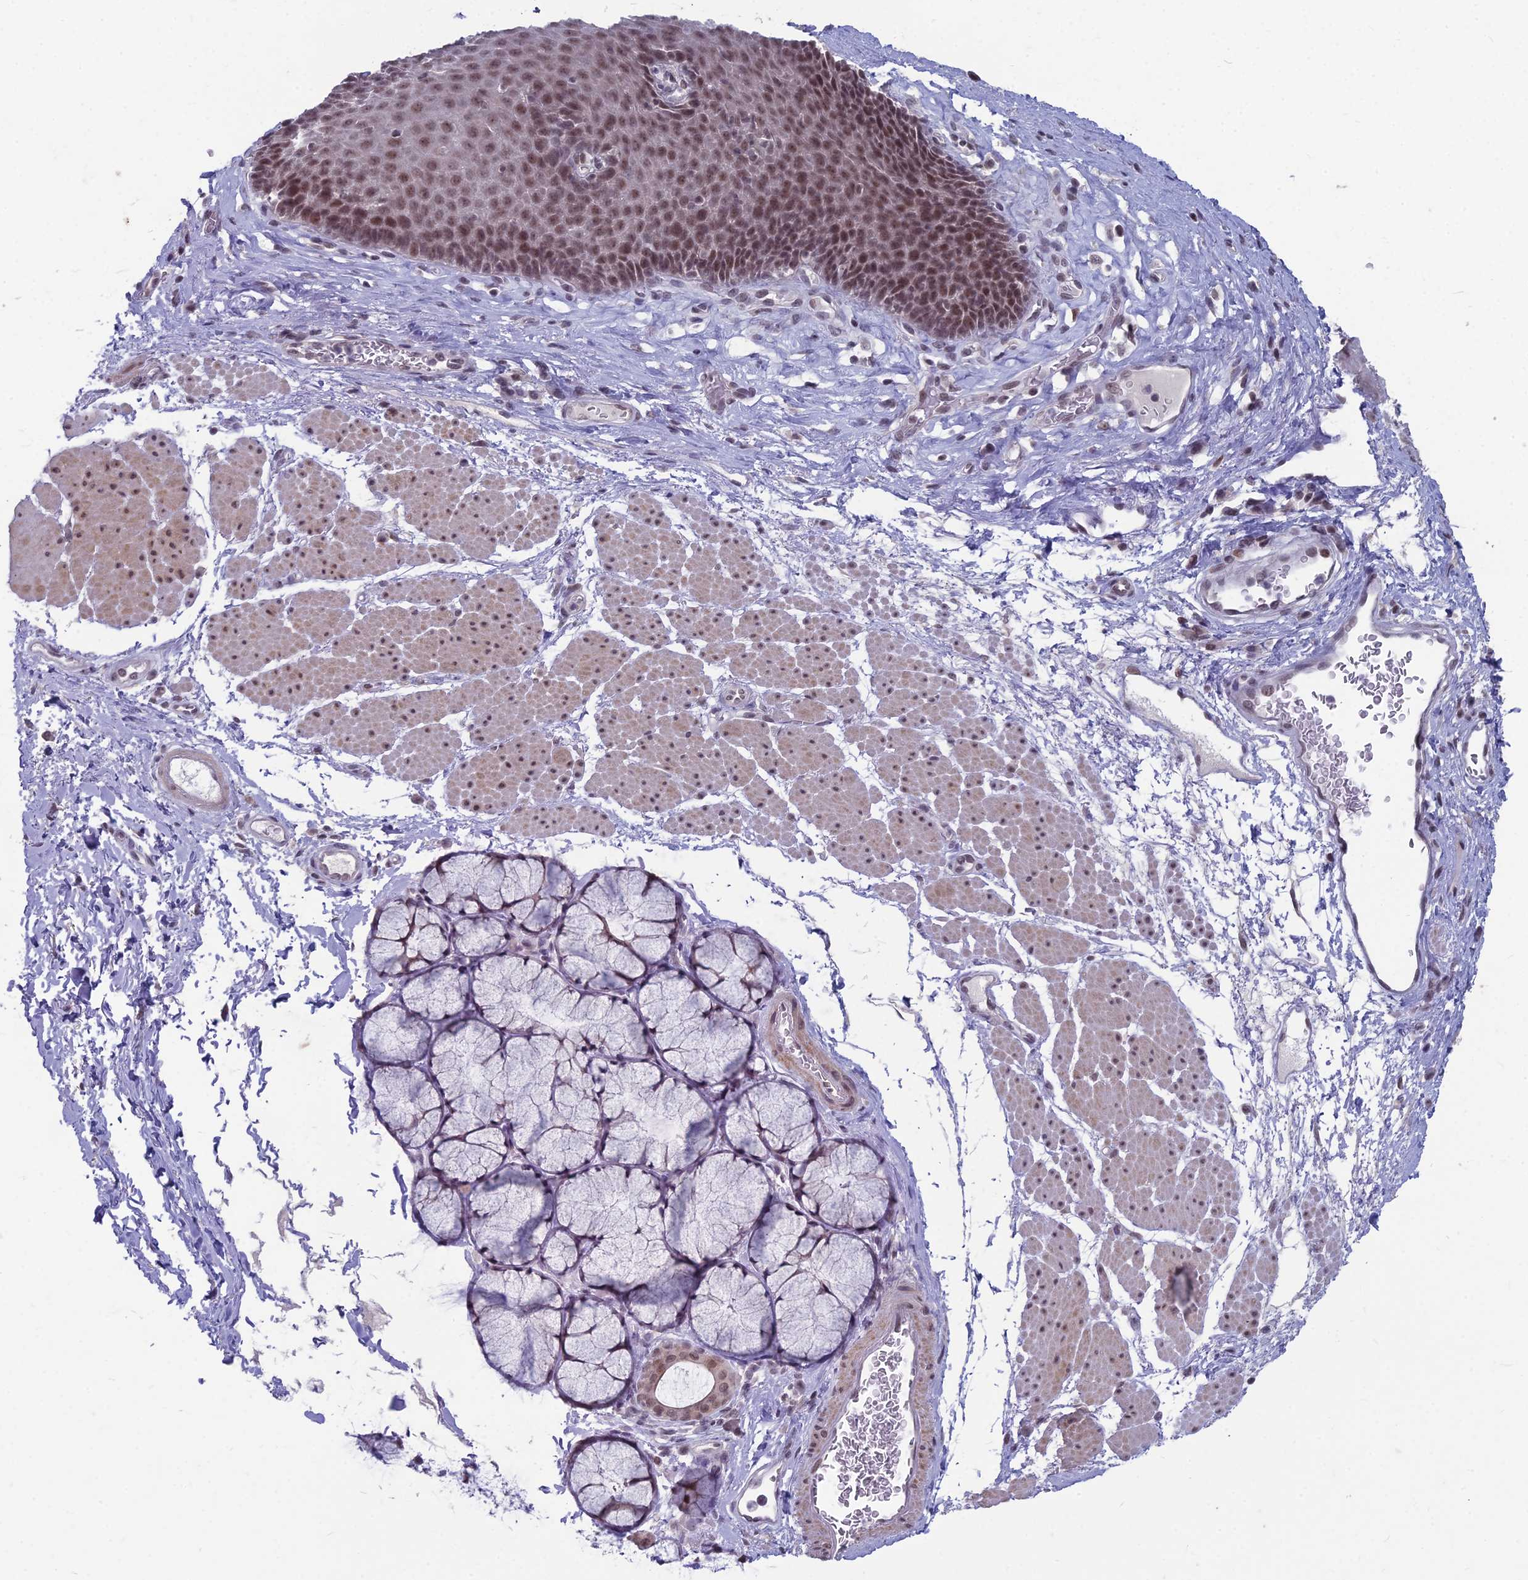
{"staining": {"intensity": "moderate", "quantity": ">75%", "location": "nuclear"}, "tissue": "esophagus", "cell_type": "Squamous epithelial cells", "image_type": "normal", "snomed": [{"axis": "morphology", "description": "Normal tissue, NOS"}, {"axis": "topography", "description": "Esophagus"}], "caption": "Protein analysis of unremarkable esophagus exhibits moderate nuclear positivity in approximately >75% of squamous epithelial cells. Nuclei are stained in blue.", "gene": "KAT7", "patient": {"sex": "female", "age": 66}}